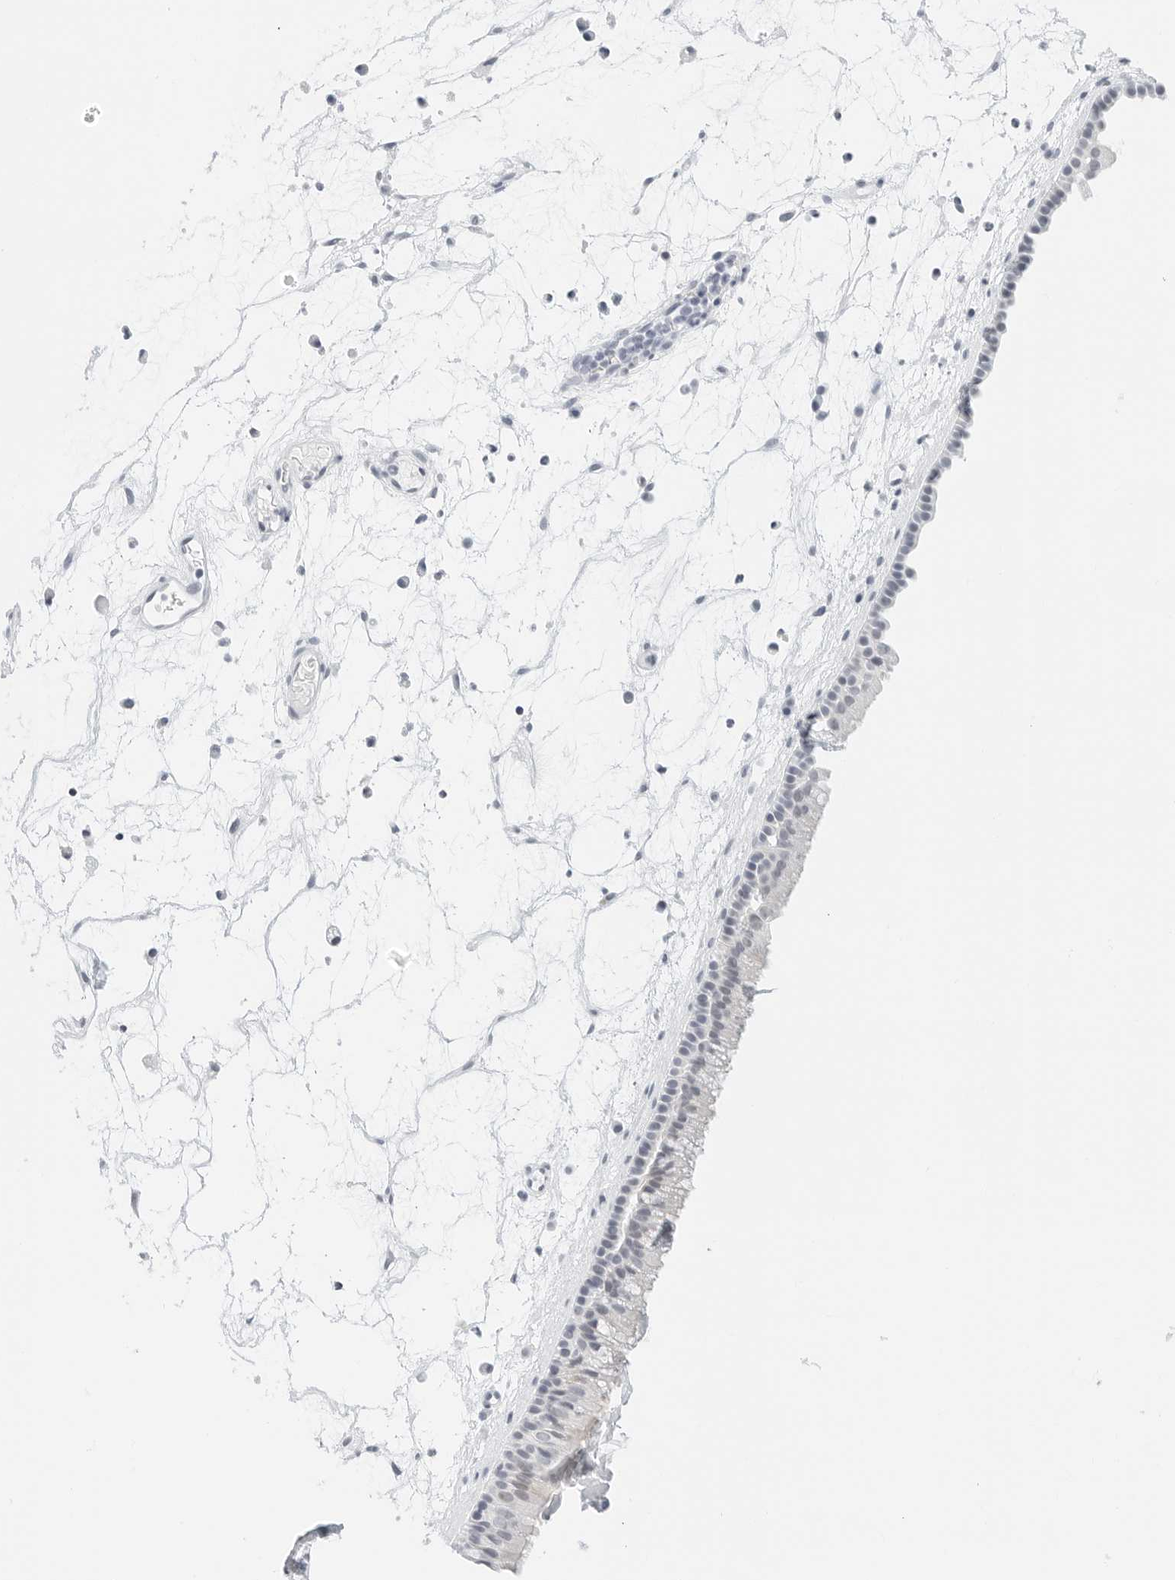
{"staining": {"intensity": "negative", "quantity": "none", "location": "none"}, "tissue": "nasopharynx", "cell_type": "Respiratory epithelial cells", "image_type": "normal", "snomed": [{"axis": "morphology", "description": "Normal tissue, NOS"}, {"axis": "morphology", "description": "Inflammation, NOS"}, {"axis": "morphology", "description": "Malignant melanoma, Metastatic site"}, {"axis": "topography", "description": "Nasopharynx"}], "caption": "A high-resolution image shows immunohistochemistry (IHC) staining of normal nasopharynx, which displays no significant expression in respiratory epithelial cells.", "gene": "CD22", "patient": {"sex": "male", "age": 70}}